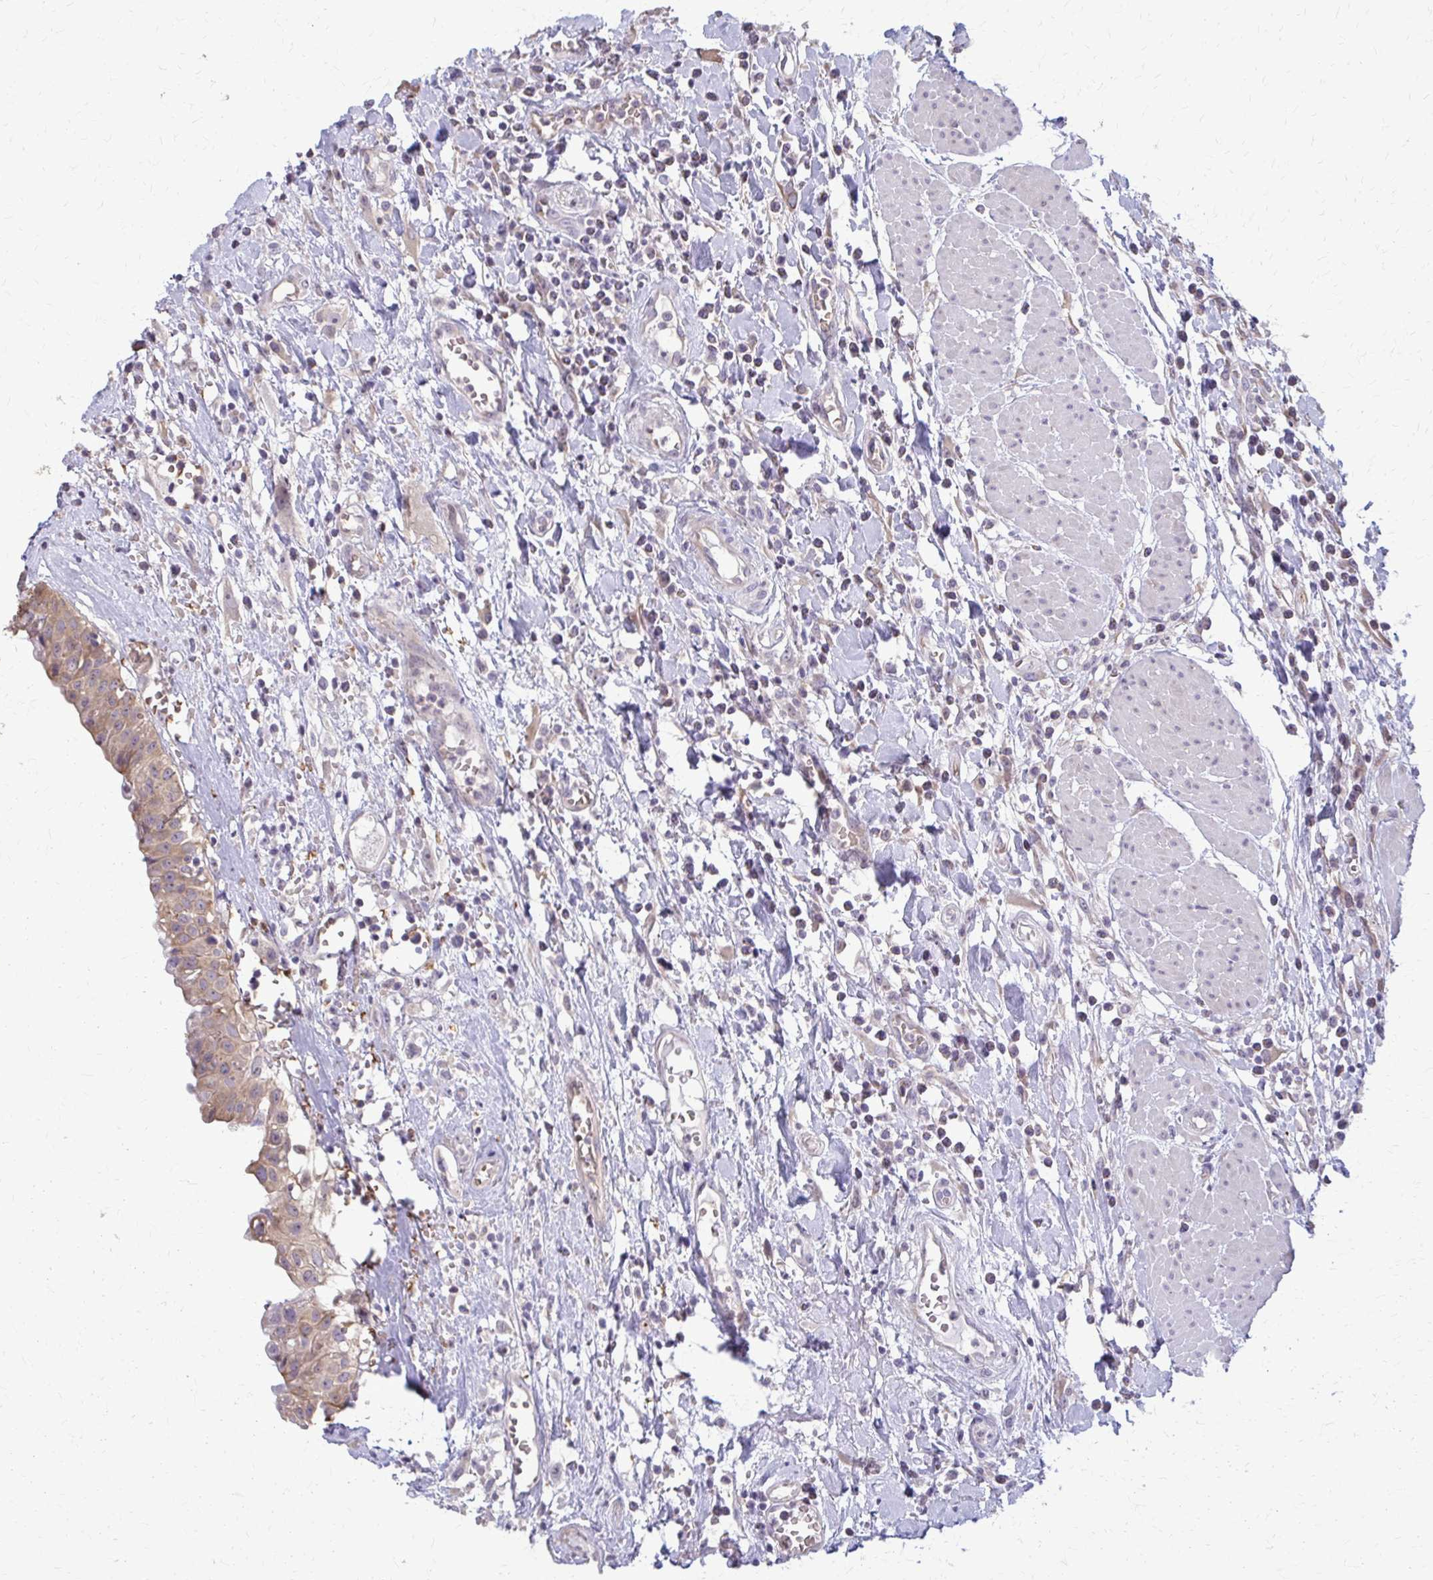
{"staining": {"intensity": "weak", "quantity": "25%-75%", "location": "cytoplasmic/membranous"}, "tissue": "urinary bladder", "cell_type": "Urothelial cells", "image_type": "normal", "snomed": [{"axis": "morphology", "description": "Normal tissue, NOS"}, {"axis": "topography", "description": "Urinary bladder"}], "caption": "The immunohistochemical stain labels weak cytoplasmic/membranous staining in urothelial cells of unremarkable urinary bladder.", "gene": "ZNF34", "patient": {"sex": "male", "age": 64}}